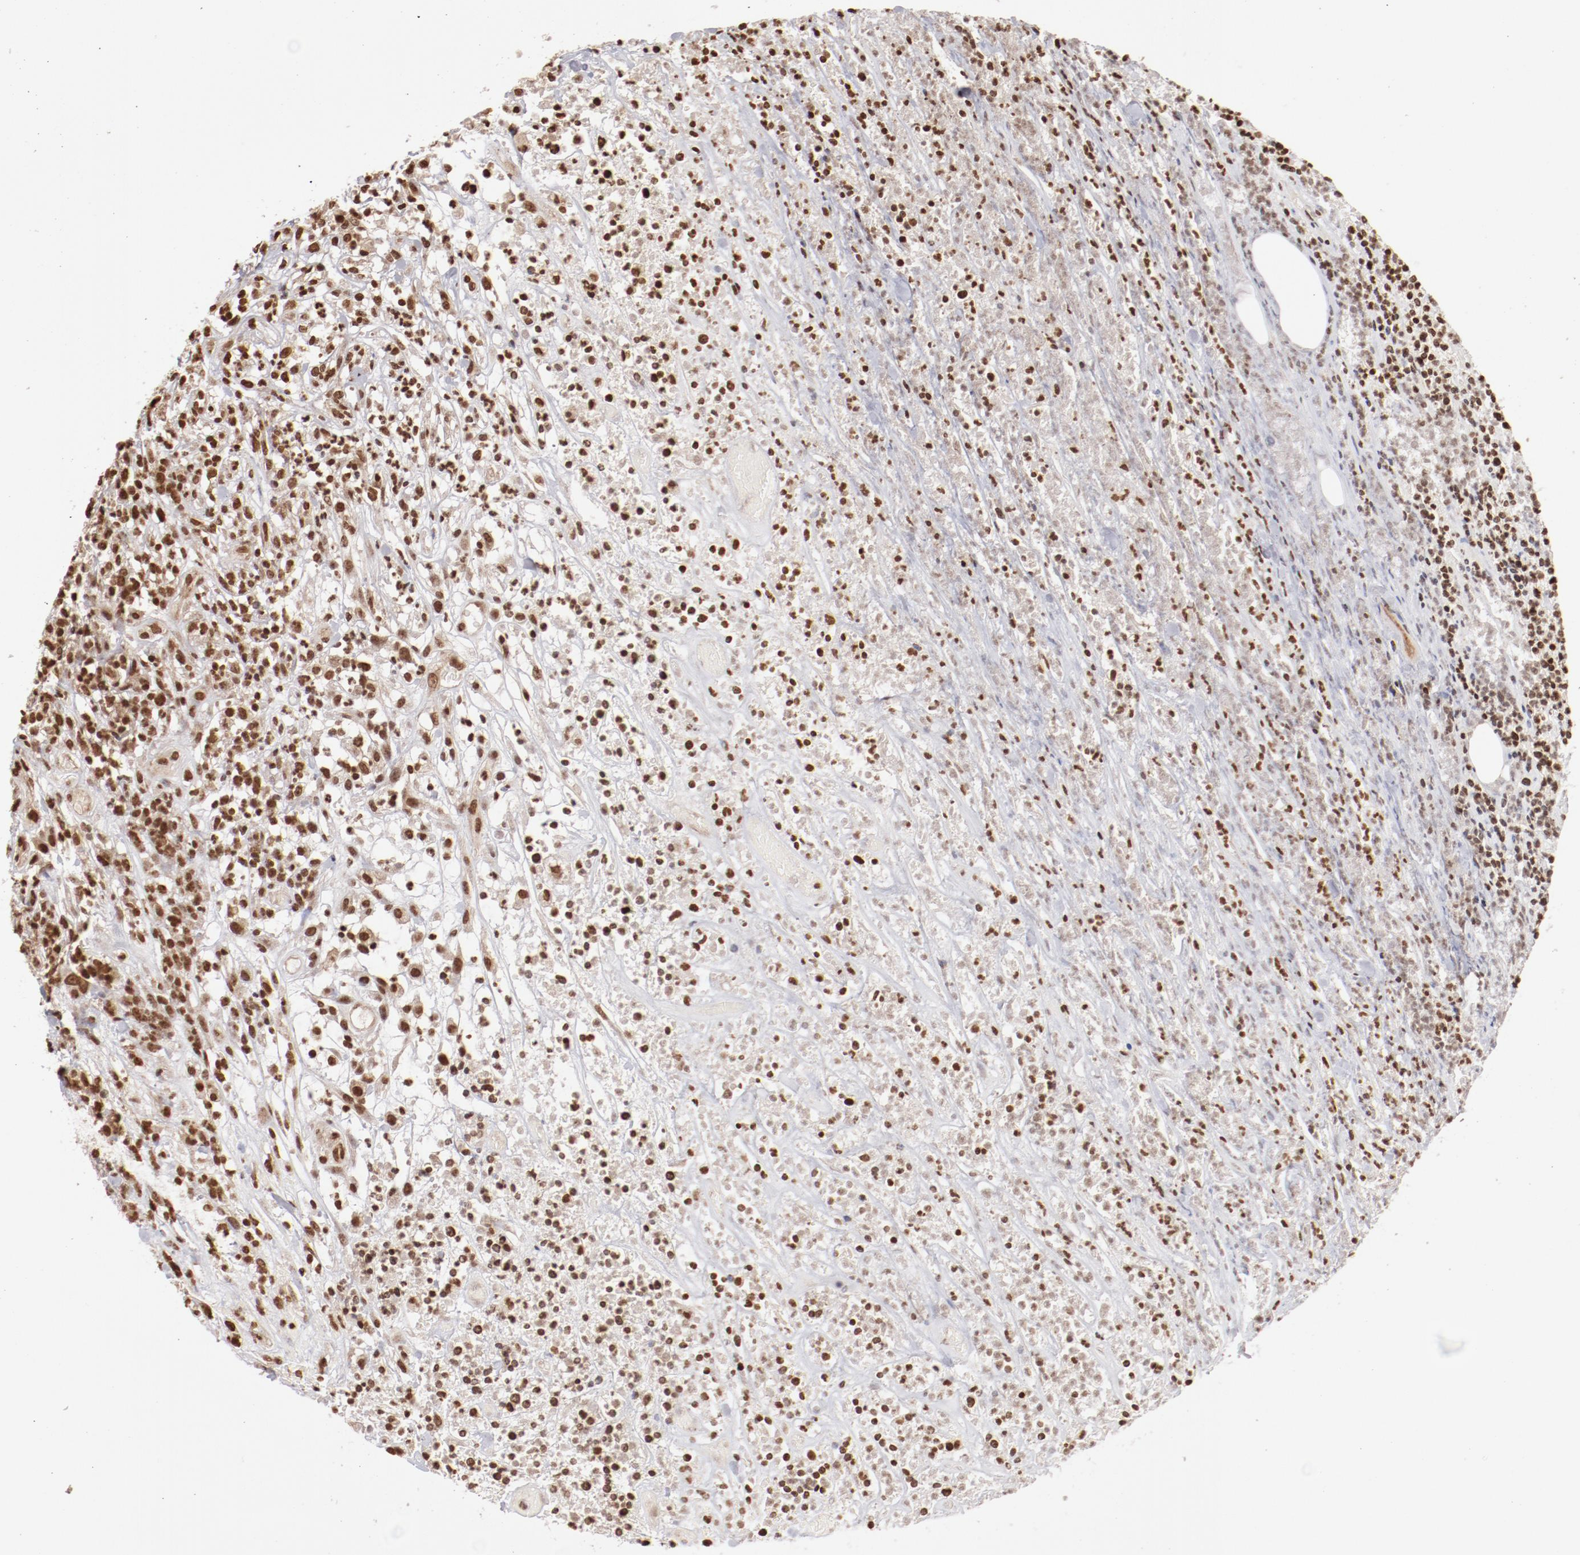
{"staining": {"intensity": "moderate", "quantity": ">75%", "location": "nuclear"}, "tissue": "lymphoma", "cell_type": "Tumor cells", "image_type": "cancer", "snomed": [{"axis": "morphology", "description": "Malignant lymphoma, non-Hodgkin's type, High grade"}, {"axis": "topography", "description": "Lymph node"}], "caption": "Immunohistochemistry (IHC) photomicrograph of human malignant lymphoma, non-Hodgkin's type (high-grade) stained for a protein (brown), which reveals medium levels of moderate nuclear staining in approximately >75% of tumor cells.", "gene": "ABL2", "patient": {"sex": "female", "age": 73}}